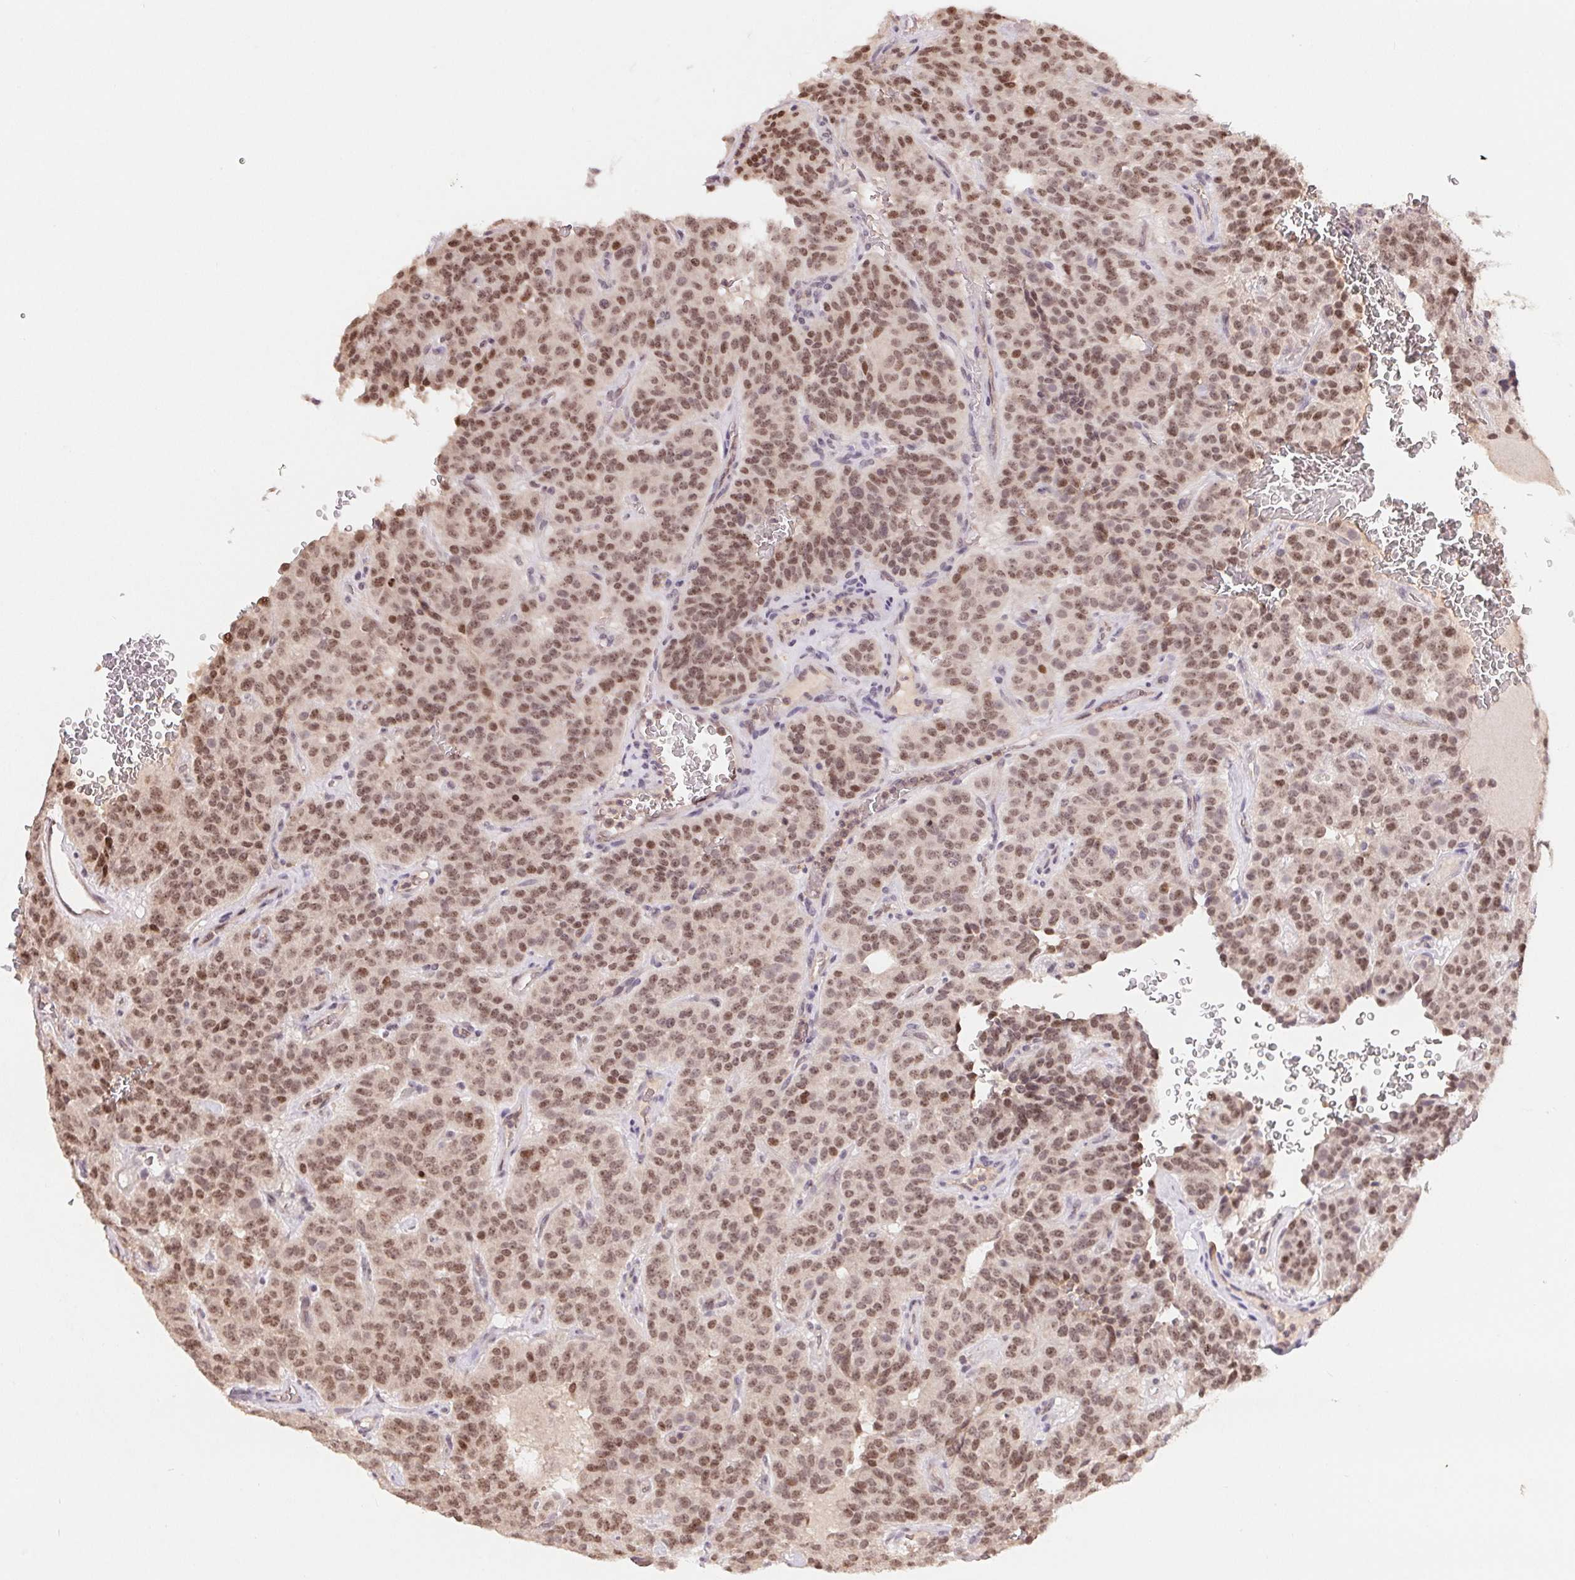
{"staining": {"intensity": "moderate", "quantity": ">75%", "location": "nuclear"}, "tissue": "carcinoid", "cell_type": "Tumor cells", "image_type": "cancer", "snomed": [{"axis": "morphology", "description": "Carcinoid, malignant, NOS"}, {"axis": "topography", "description": "Lung"}], "caption": "Brown immunohistochemical staining in malignant carcinoid shows moderate nuclear expression in approximately >75% of tumor cells.", "gene": "HMGN3", "patient": {"sex": "female", "age": 61}}